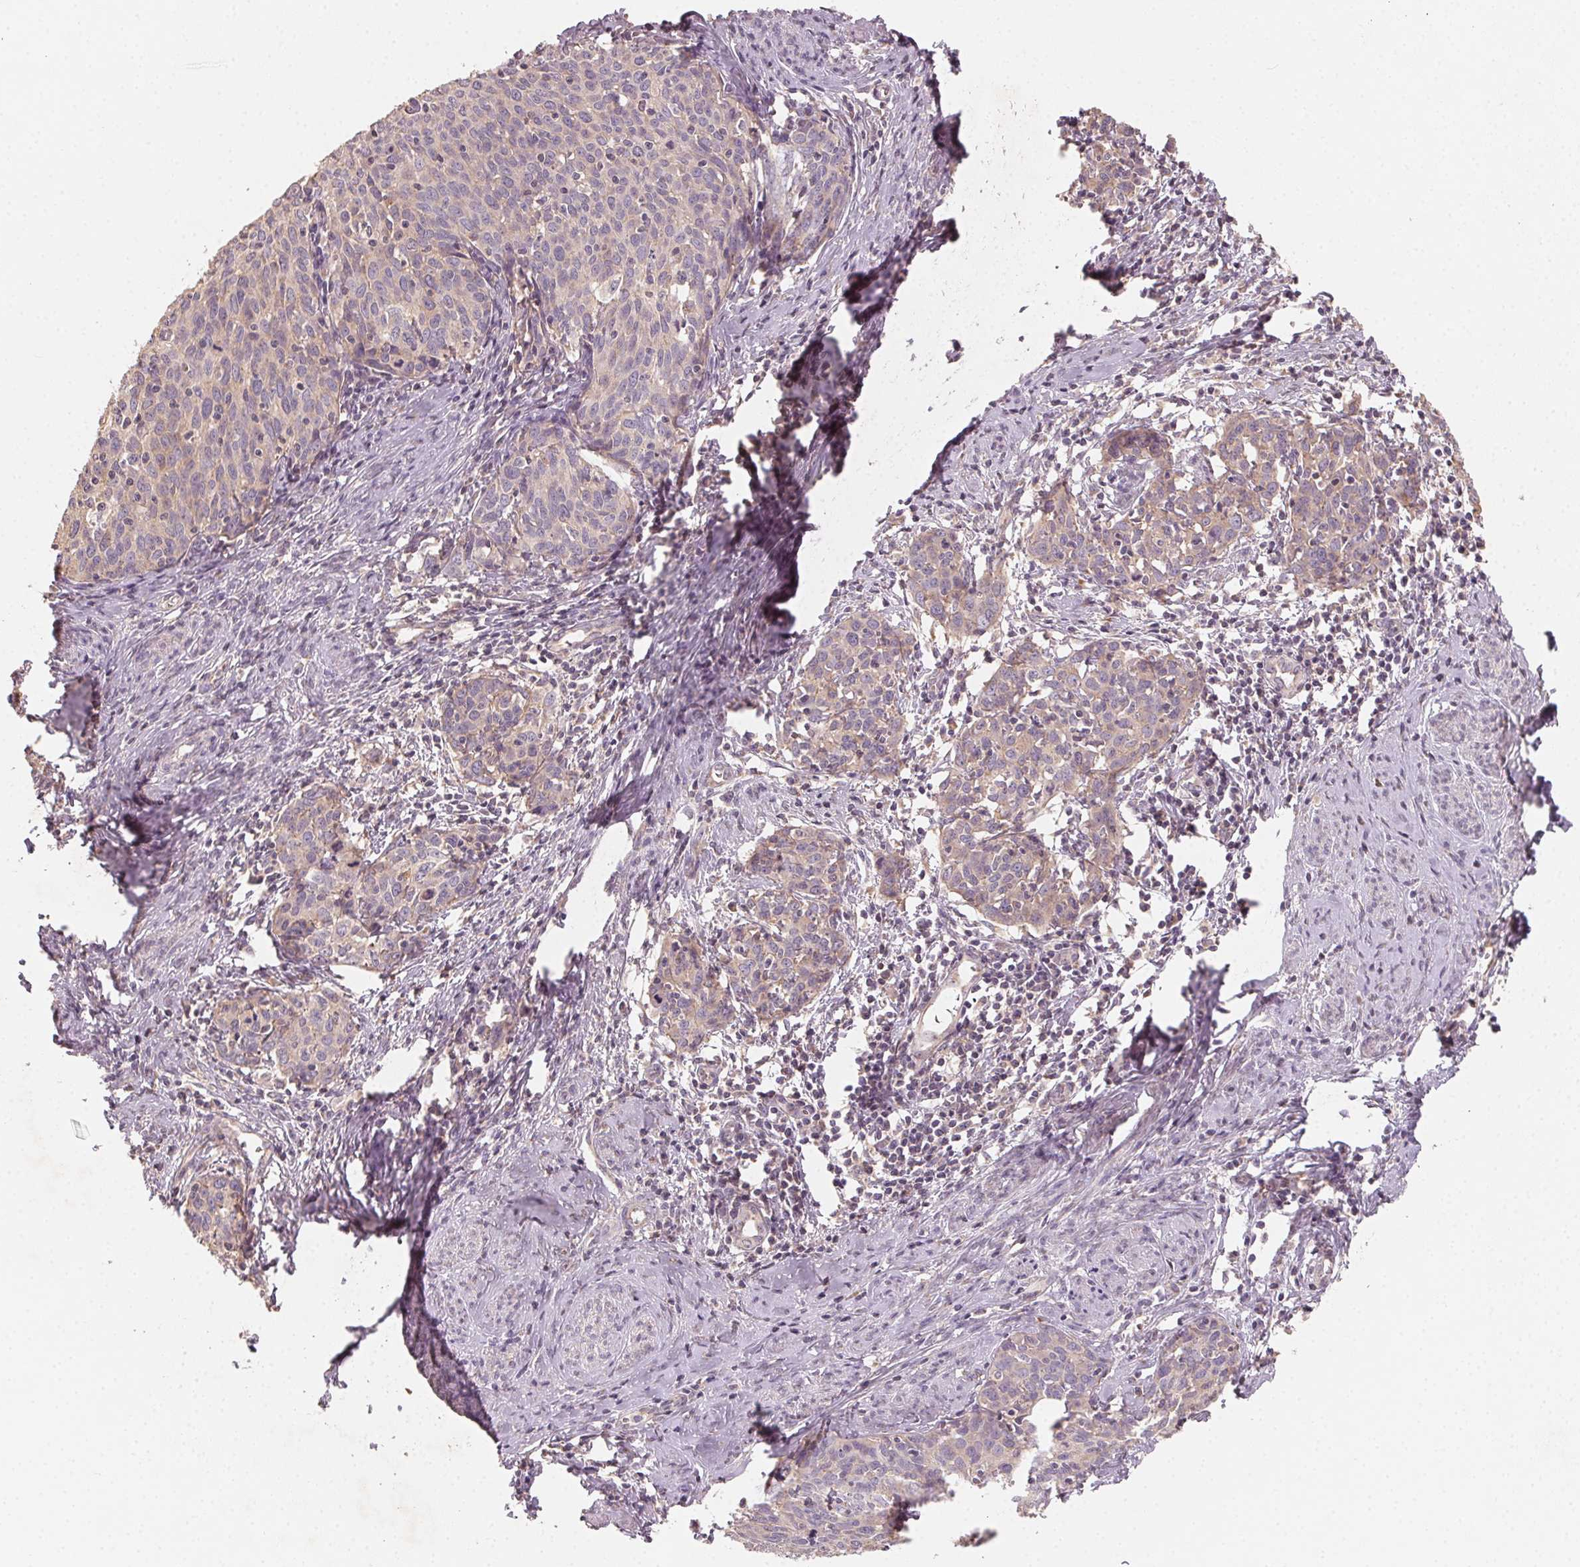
{"staining": {"intensity": "weak", "quantity": "25%-75%", "location": "cytoplasmic/membranous"}, "tissue": "cervical cancer", "cell_type": "Tumor cells", "image_type": "cancer", "snomed": [{"axis": "morphology", "description": "Squamous cell carcinoma, NOS"}, {"axis": "topography", "description": "Cervix"}], "caption": "A brown stain highlights weak cytoplasmic/membranous expression of a protein in squamous cell carcinoma (cervical) tumor cells. The protein of interest is stained brown, and the nuclei are stained in blue (DAB (3,3'-diaminobenzidine) IHC with brightfield microscopy, high magnification).", "gene": "AP1S1", "patient": {"sex": "female", "age": 62}}